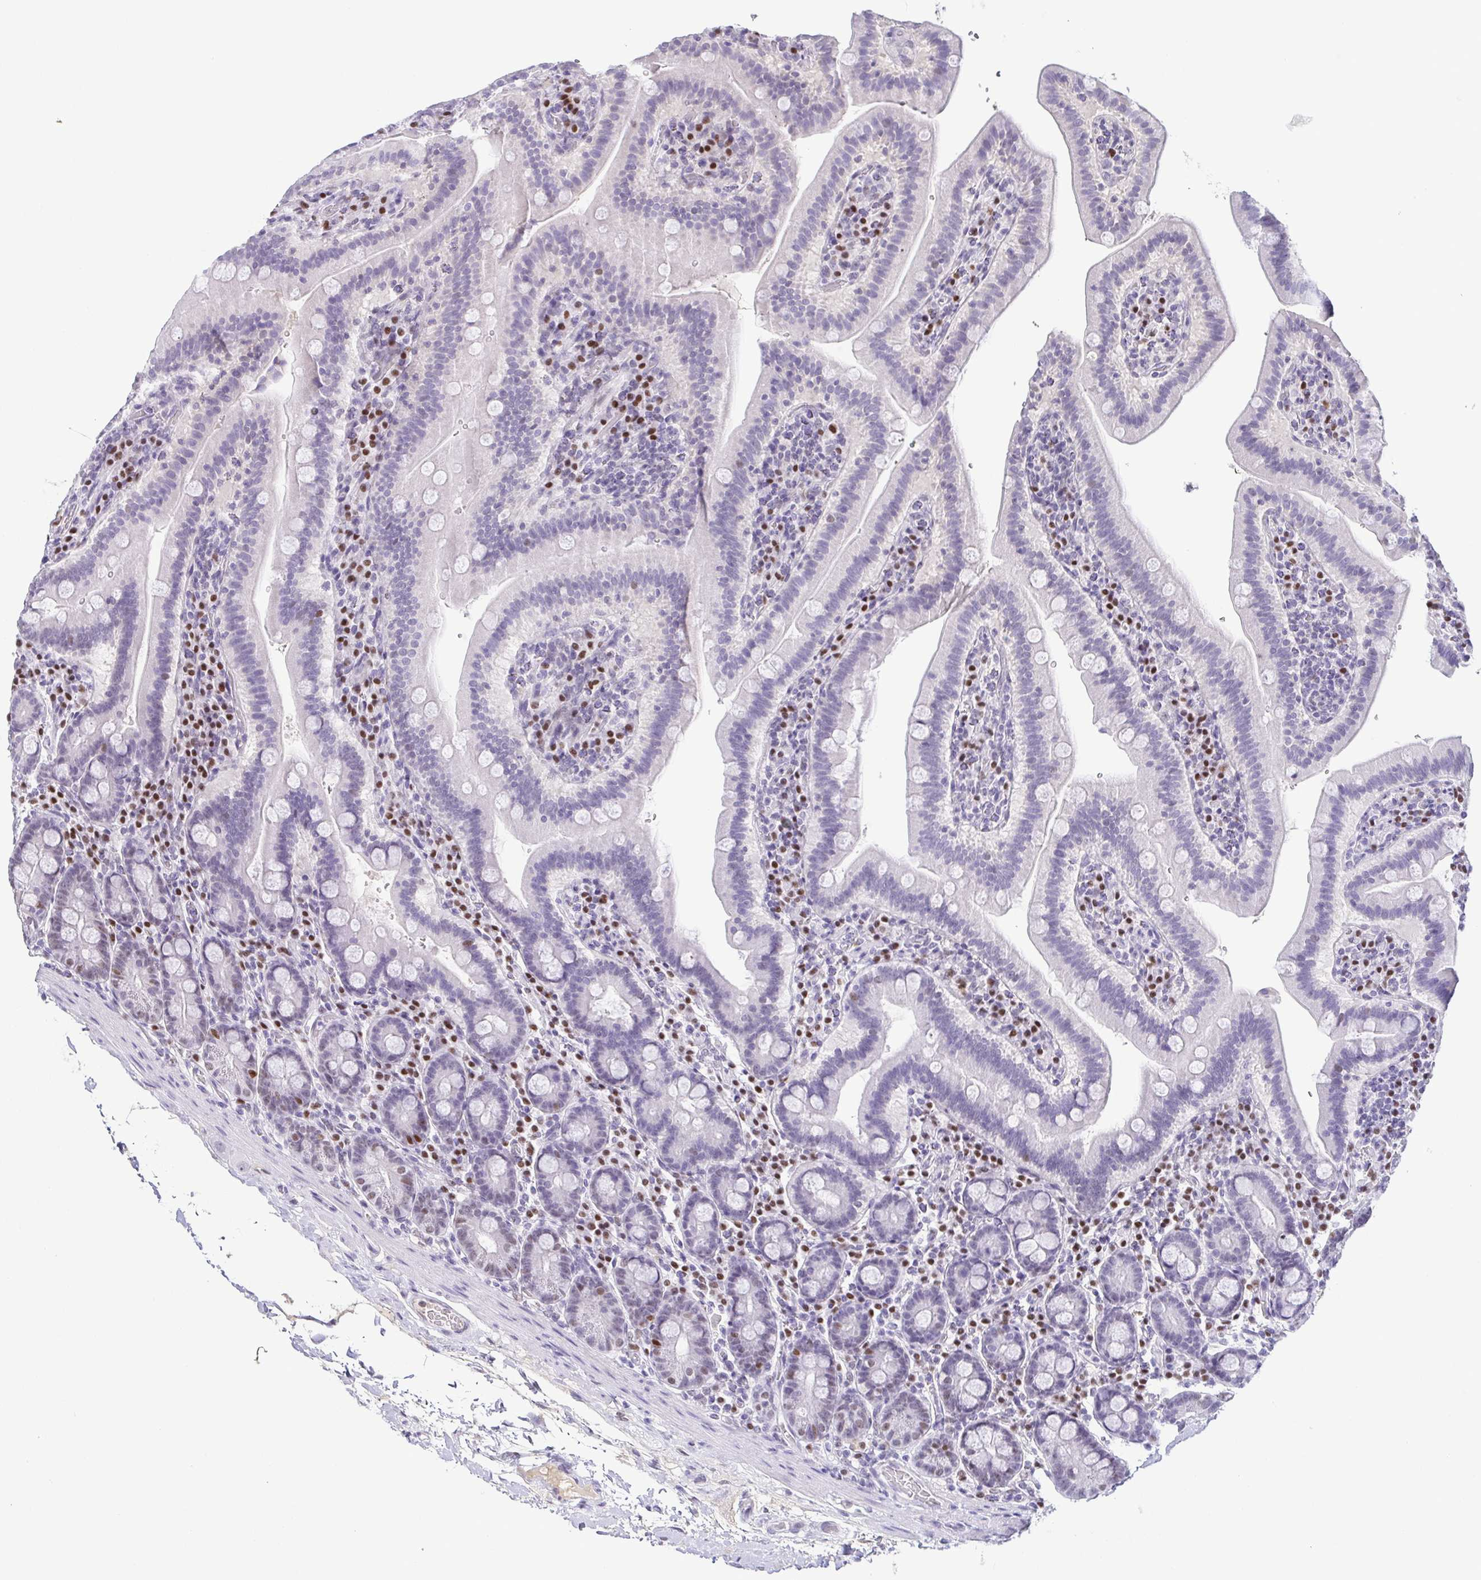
{"staining": {"intensity": "weak", "quantity": "<25%", "location": "nuclear"}, "tissue": "small intestine", "cell_type": "Glandular cells", "image_type": "normal", "snomed": [{"axis": "morphology", "description": "Normal tissue, NOS"}, {"axis": "topography", "description": "Small intestine"}], "caption": "The IHC photomicrograph has no significant positivity in glandular cells of small intestine. (Immunohistochemistry, brightfield microscopy, high magnification).", "gene": "TCF3", "patient": {"sex": "male", "age": 26}}